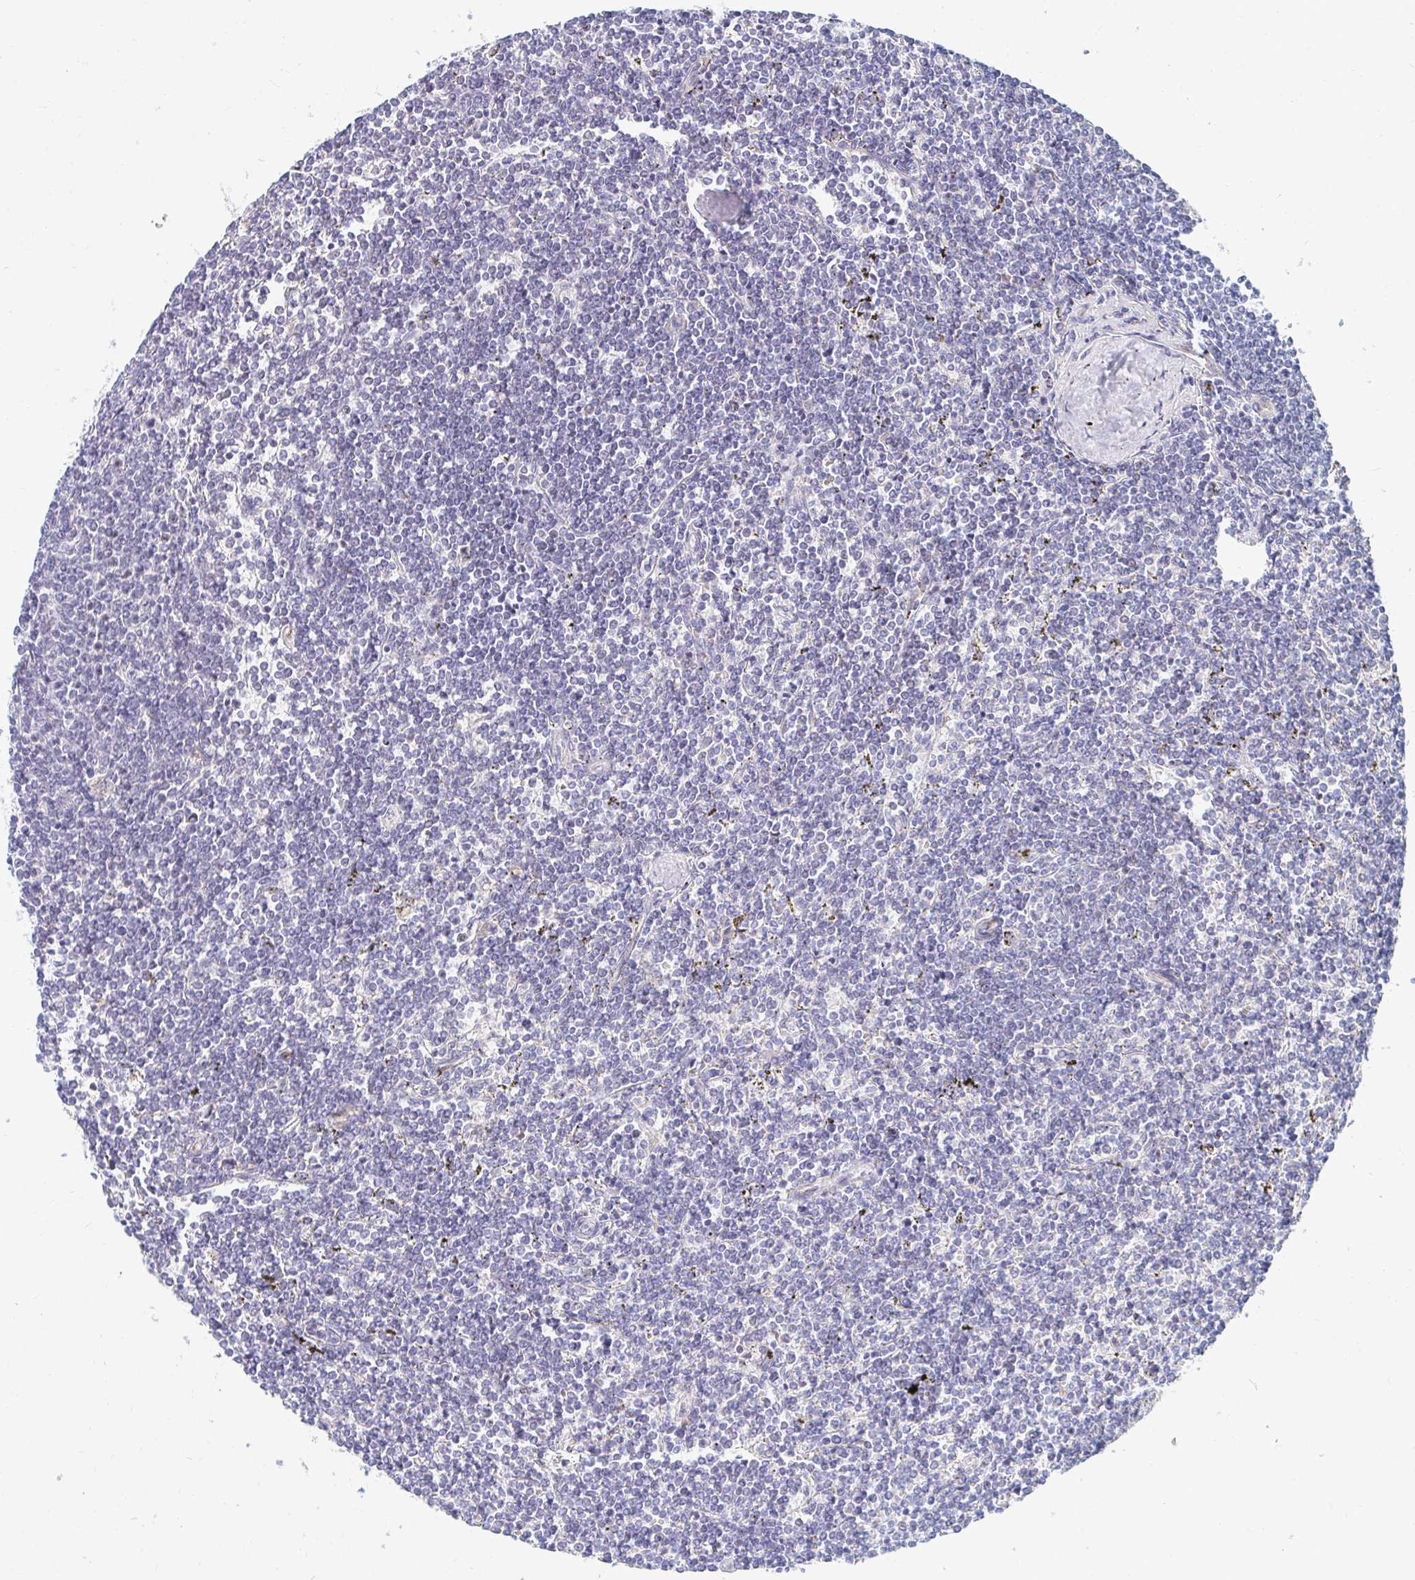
{"staining": {"intensity": "negative", "quantity": "none", "location": "none"}, "tissue": "lymphoma", "cell_type": "Tumor cells", "image_type": "cancer", "snomed": [{"axis": "morphology", "description": "Malignant lymphoma, non-Hodgkin's type, Low grade"}, {"axis": "topography", "description": "Spleen"}], "caption": "A photomicrograph of low-grade malignant lymphoma, non-Hodgkin's type stained for a protein reveals no brown staining in tumor cells.", "gene": "COL28A1", "patient": {"sex": "male", "age": 78}}